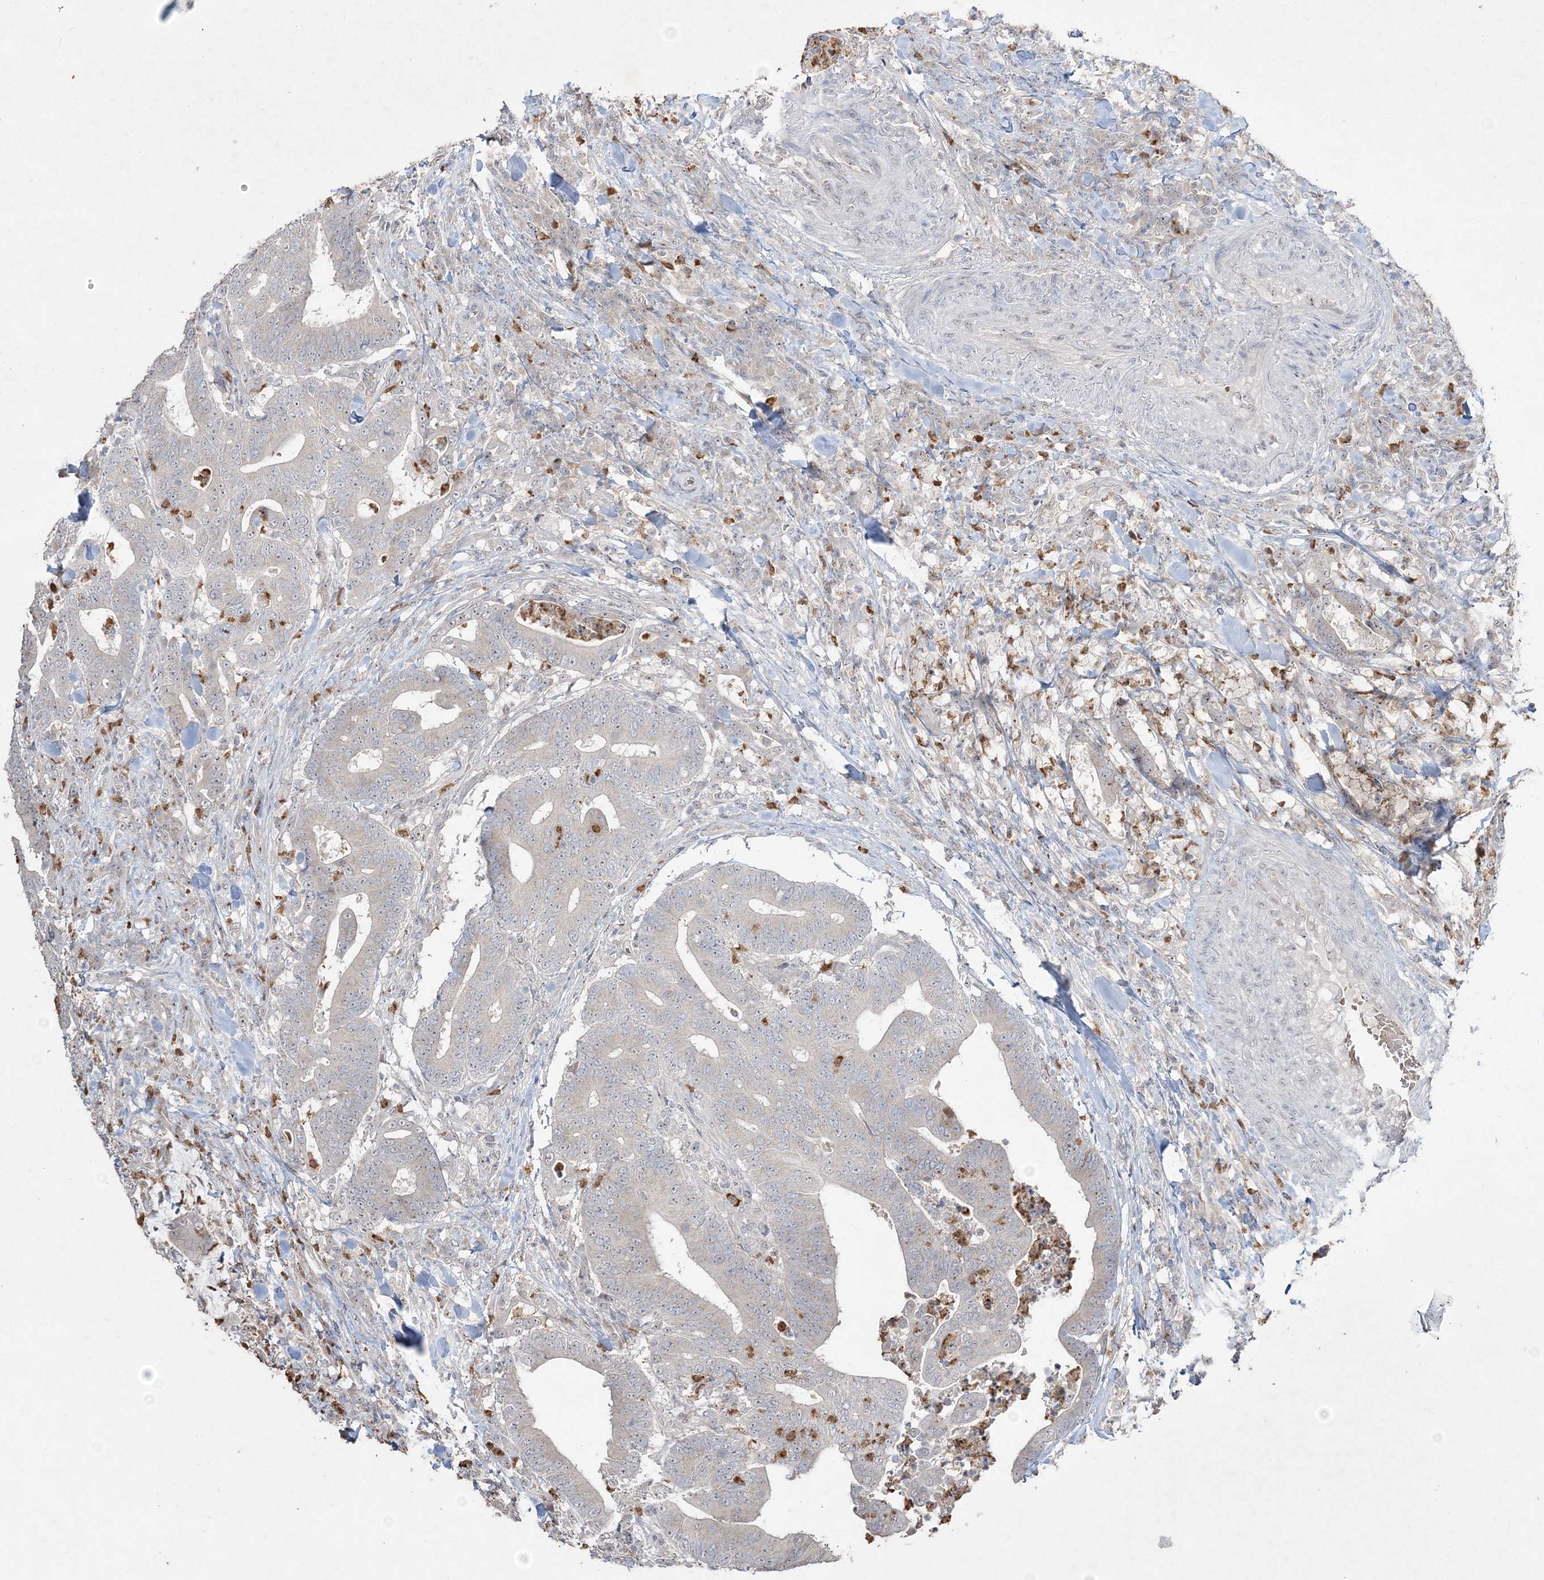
{"staining": {"intensity": "negative", "quantity": "none", "location": "none"}, "tissue": "colorectal cancer", "cell_type": "Tumor cells", "image_type": "cancer", "snomed": [{"axis": "morphology", "description": "Adenocarcinoma, NOS"}, {"axis": "topography", "description": "Colon"}], "caption": "Micrograph shows no significant protein positivity in tumor cells of colorectal adenocarcinoma.", "gene": "NOP16", "patient": {"sex": "female", "age": 66}}